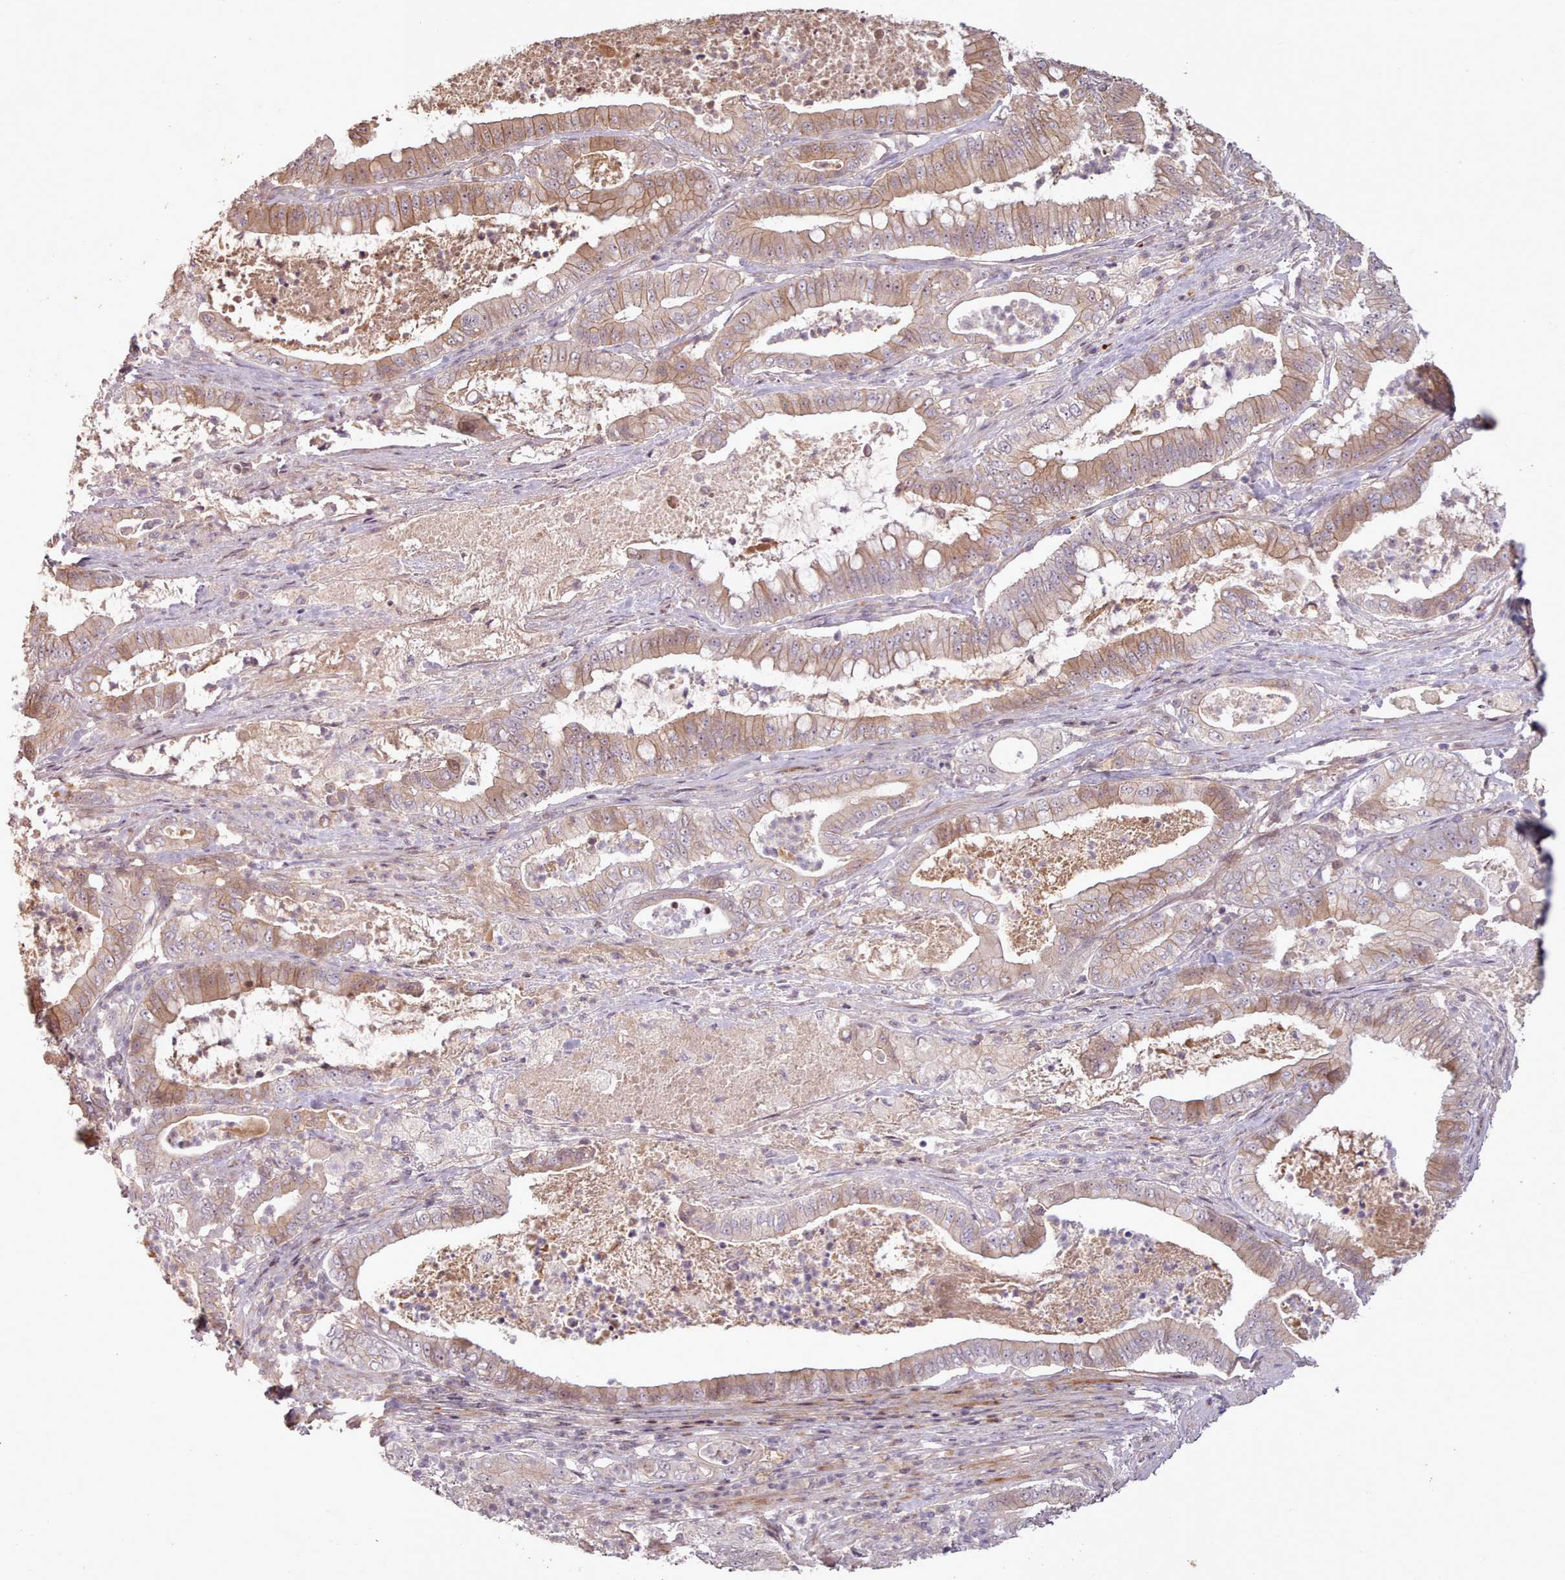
{"staining": {"intensity": "moderate", "quantity": "25%-75%", "location": "cytoplasmic/membranous"}, "tissue": "pancreatic cancer", "cell_type": "Tumor cells", "image_type": "cancer", "snomed": [{"axis": "morphology", "description": "Adenocarcinoma, NOS"}, {"axis": "topography", "description": "Pancreas"}], "caption": "This is a photomicrograph of IHC staining of pancreatic cancer, which shows moderate staining in the cytoplasmic/membranous of tumor cells.", "gene": "LEFTY2", "patient": {"sex": "male", "age": 71}}